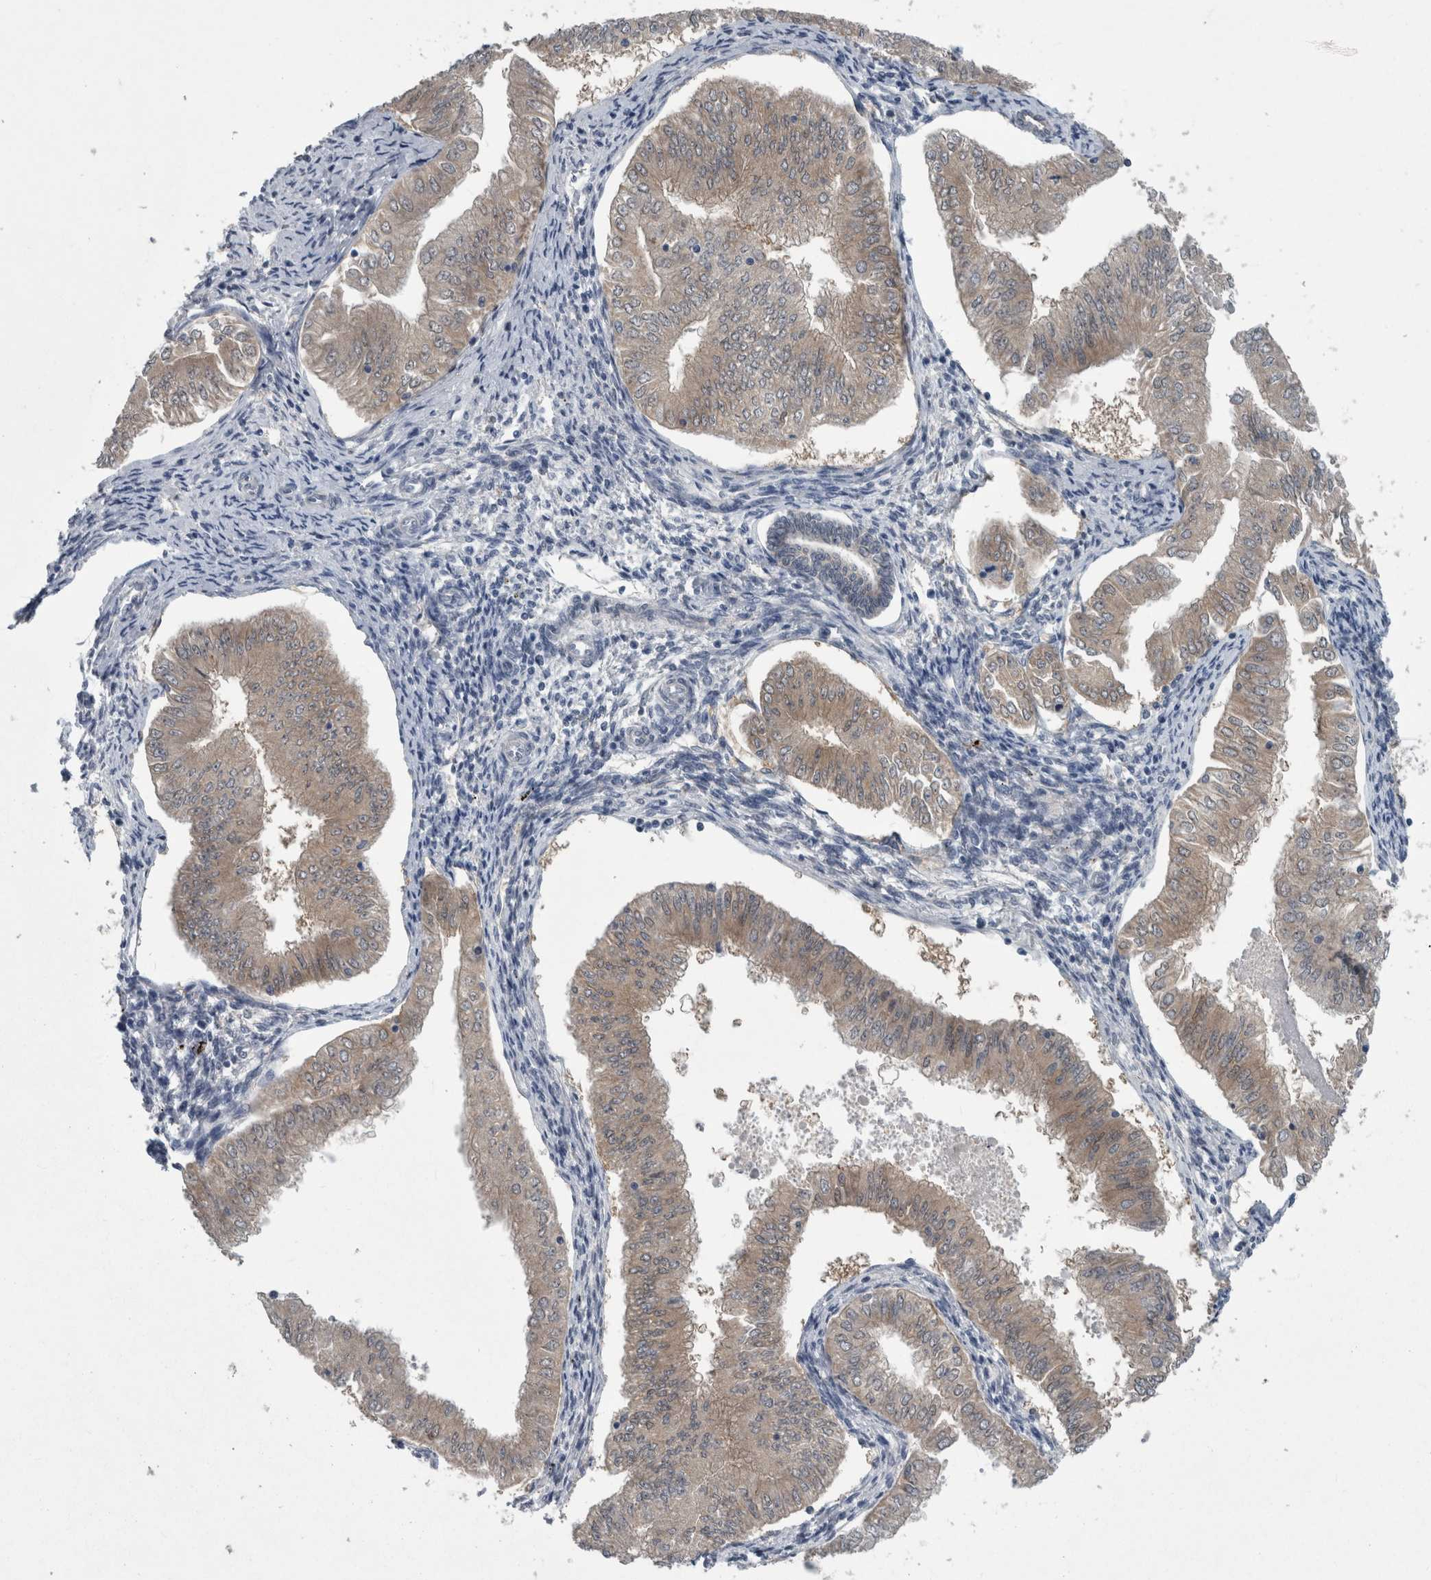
{"staining": {"intensity": "negative", "quantity": "none", "location": "none"}, "tissue": "endometrial cancer", "cell_type": "Tumor cells", "image_type": "cancer", "snomed": [{"axis": "morphology", "description": "Normal tissue, NOS"}, {"axis": "morphology", "description": "Adenocarcinoma, NOS"}, {"axis": "topography", "description": "Endometrium"}], "caption": "Immunohistochemistry histopathology image of neoplastic tissue: adenocarcinoma (endometrial) stained with DAB exhibits no significant protein positivity in tumor cells.", "gene": "FAM83H", "patient": {"sex": "female", "age": 53}}